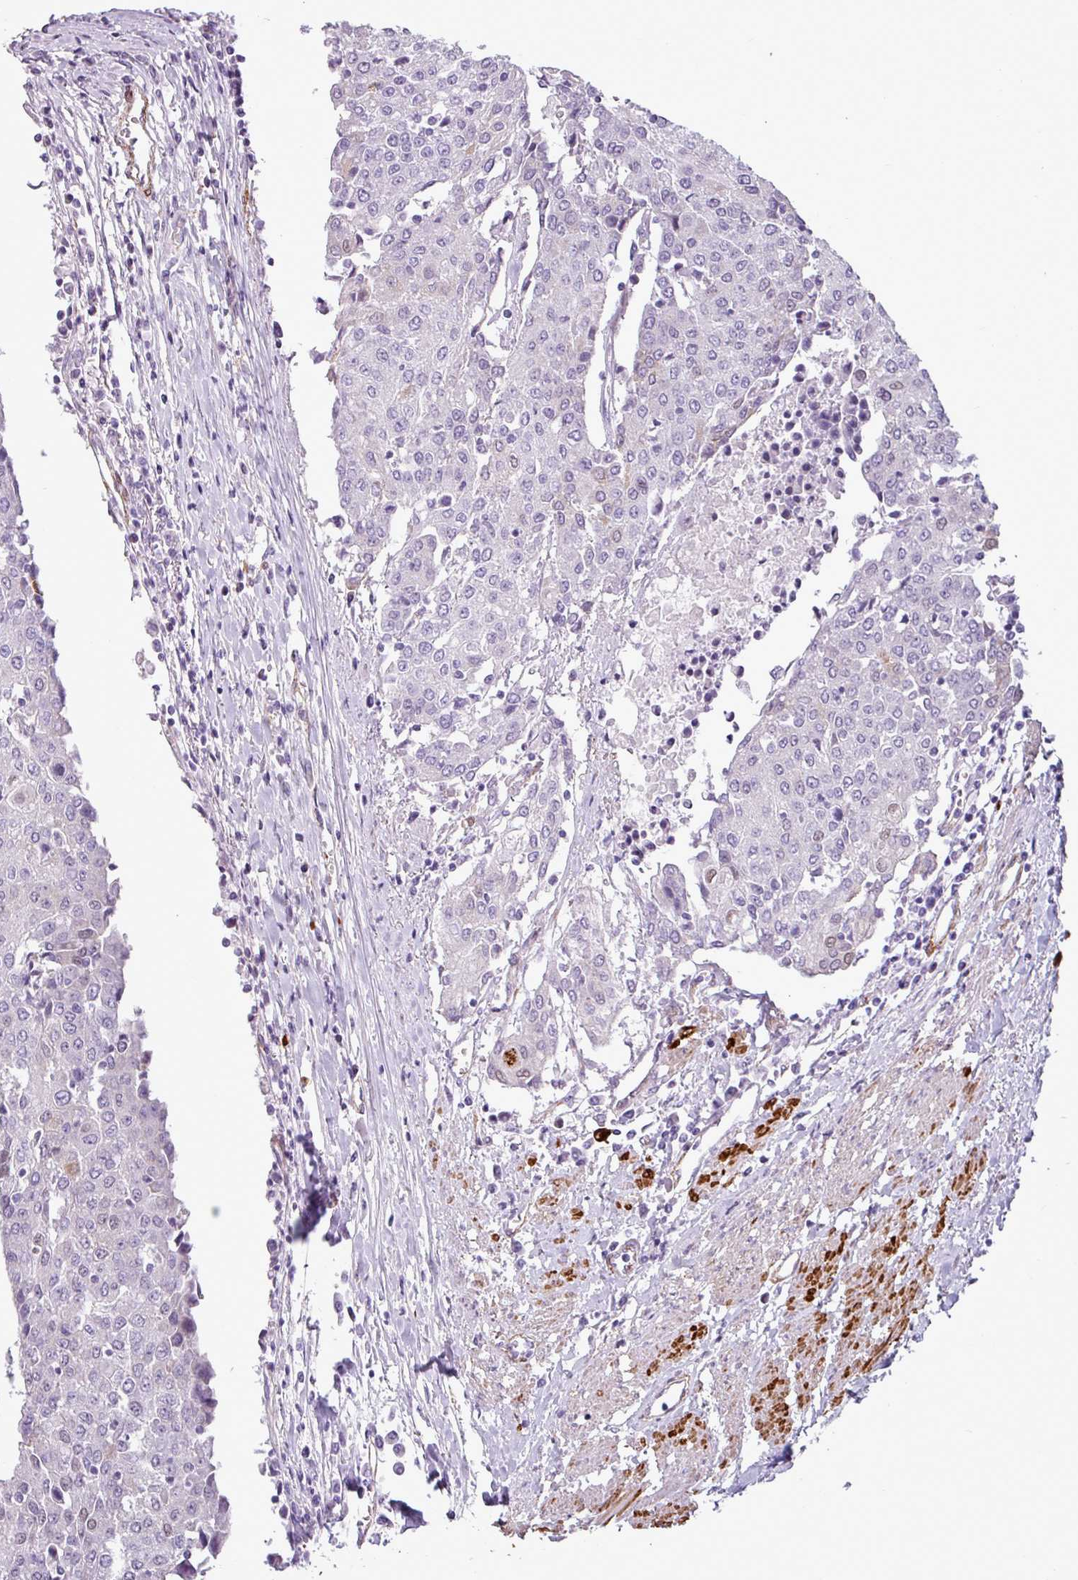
{"staining": {"intensity": "moderate", "quantity": "<25%", "location": "nuclear"}, "tissue": "urothelial cancer", "cell_type": "Tumor cells", "image_type": "cancer", "snomed": [{"axis": "morphology", "description": "Urothelial carcinoma, High grade"}, {"axis": "topography", "description": "Urinary bladder"}], "caption": "Protein staining exhibits moderate nuclear positivity in approximately <25% of tumor cells in urothelial cancer.", "gene": "ATP10A", "patient": {"sex": "female", "age": 85}}